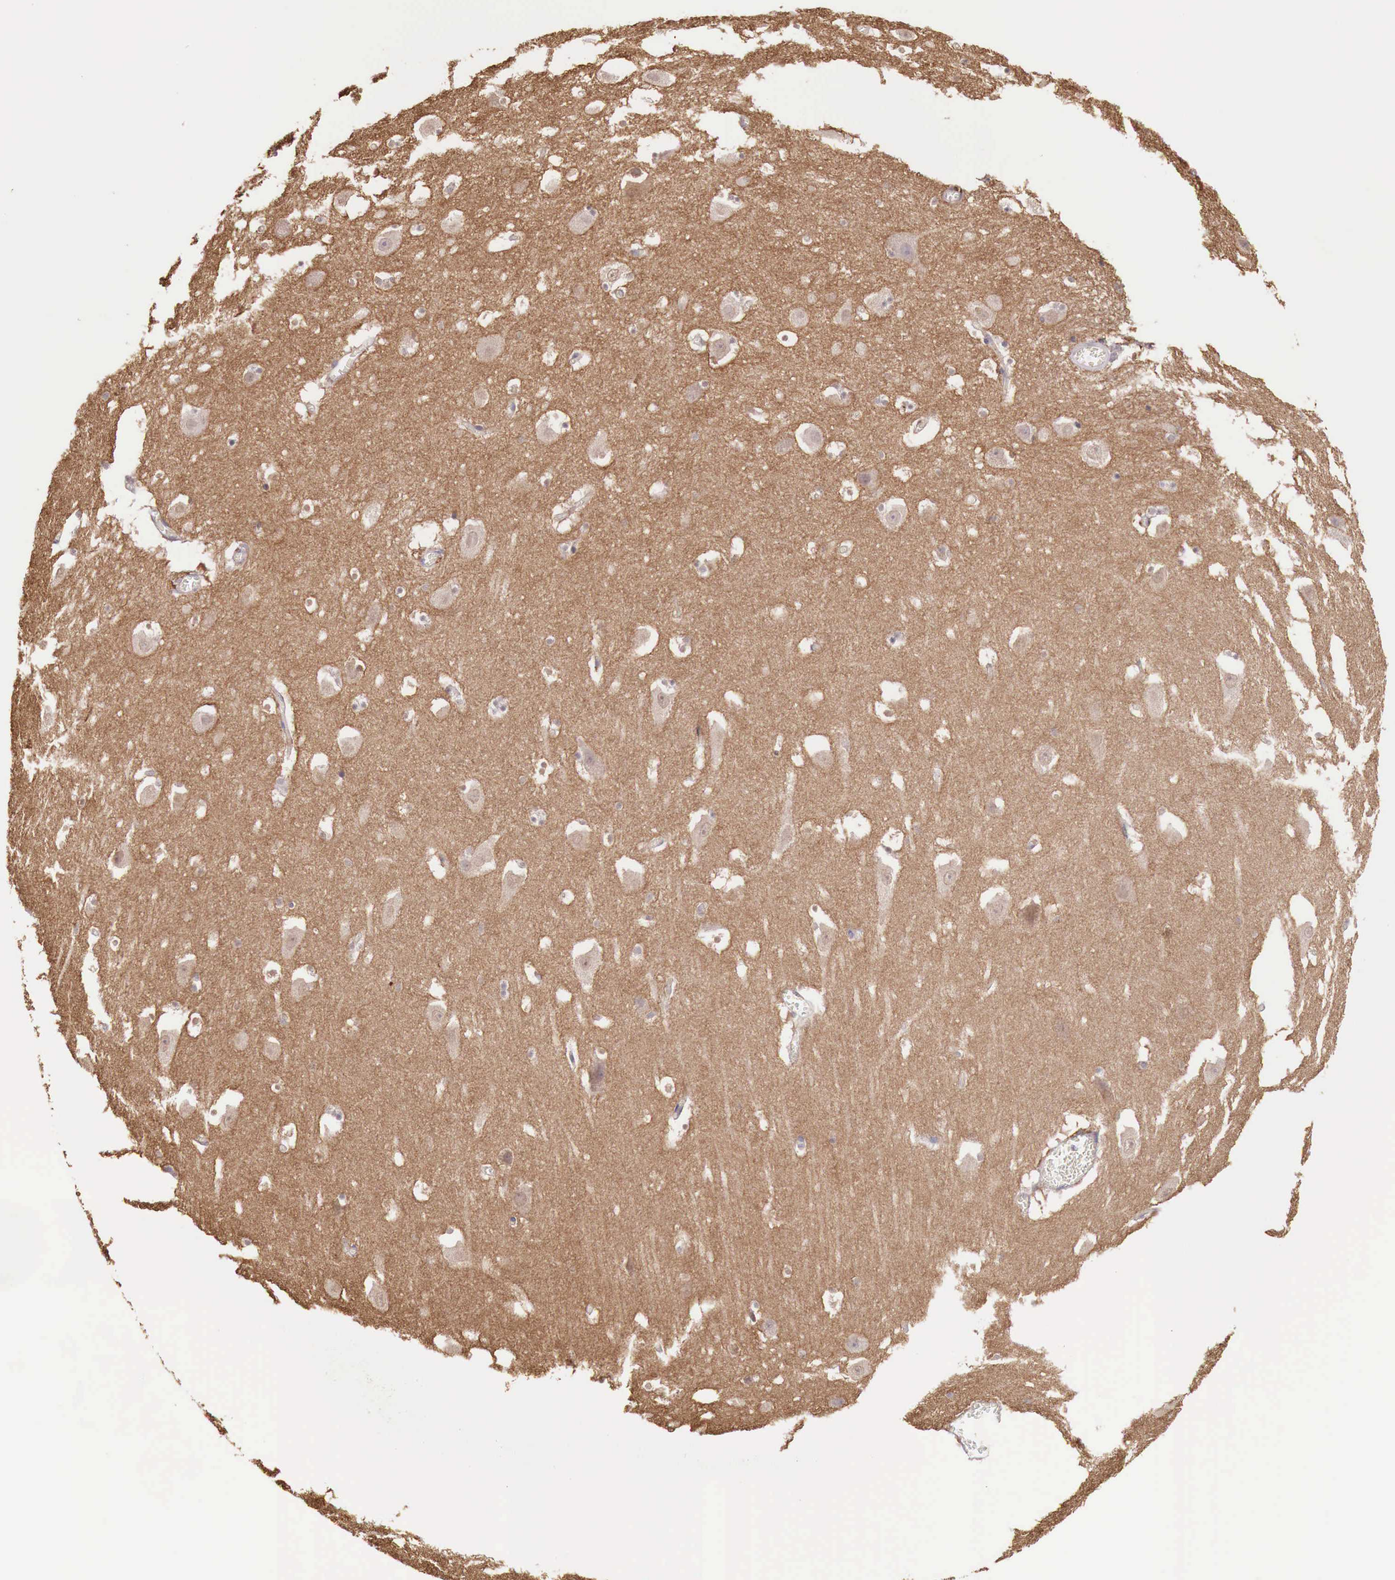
{"staining": {"intensity": "negative", "quantity": "none", "location": "none"}, "tissue": "hippocampus", "cell_type": "Glial cells", "image_type": "normal", "snomed": [{"axis": "morphology", "description": "Normal tissue, NOS"}, {"axis": "topography", "description": "Hippocampus"}], "caption": "This is a micrograph of immunohistochemistry (IHC) staining of normal hippocampus, which shows no positivity in glial cells. (DAB (3,3'-diaminobenzidine) immunohistochemistry (IHC) with hematoxylin counter stain).", "gene": "CHRDL1", "patient": {"sex": "male", "age": 45}}